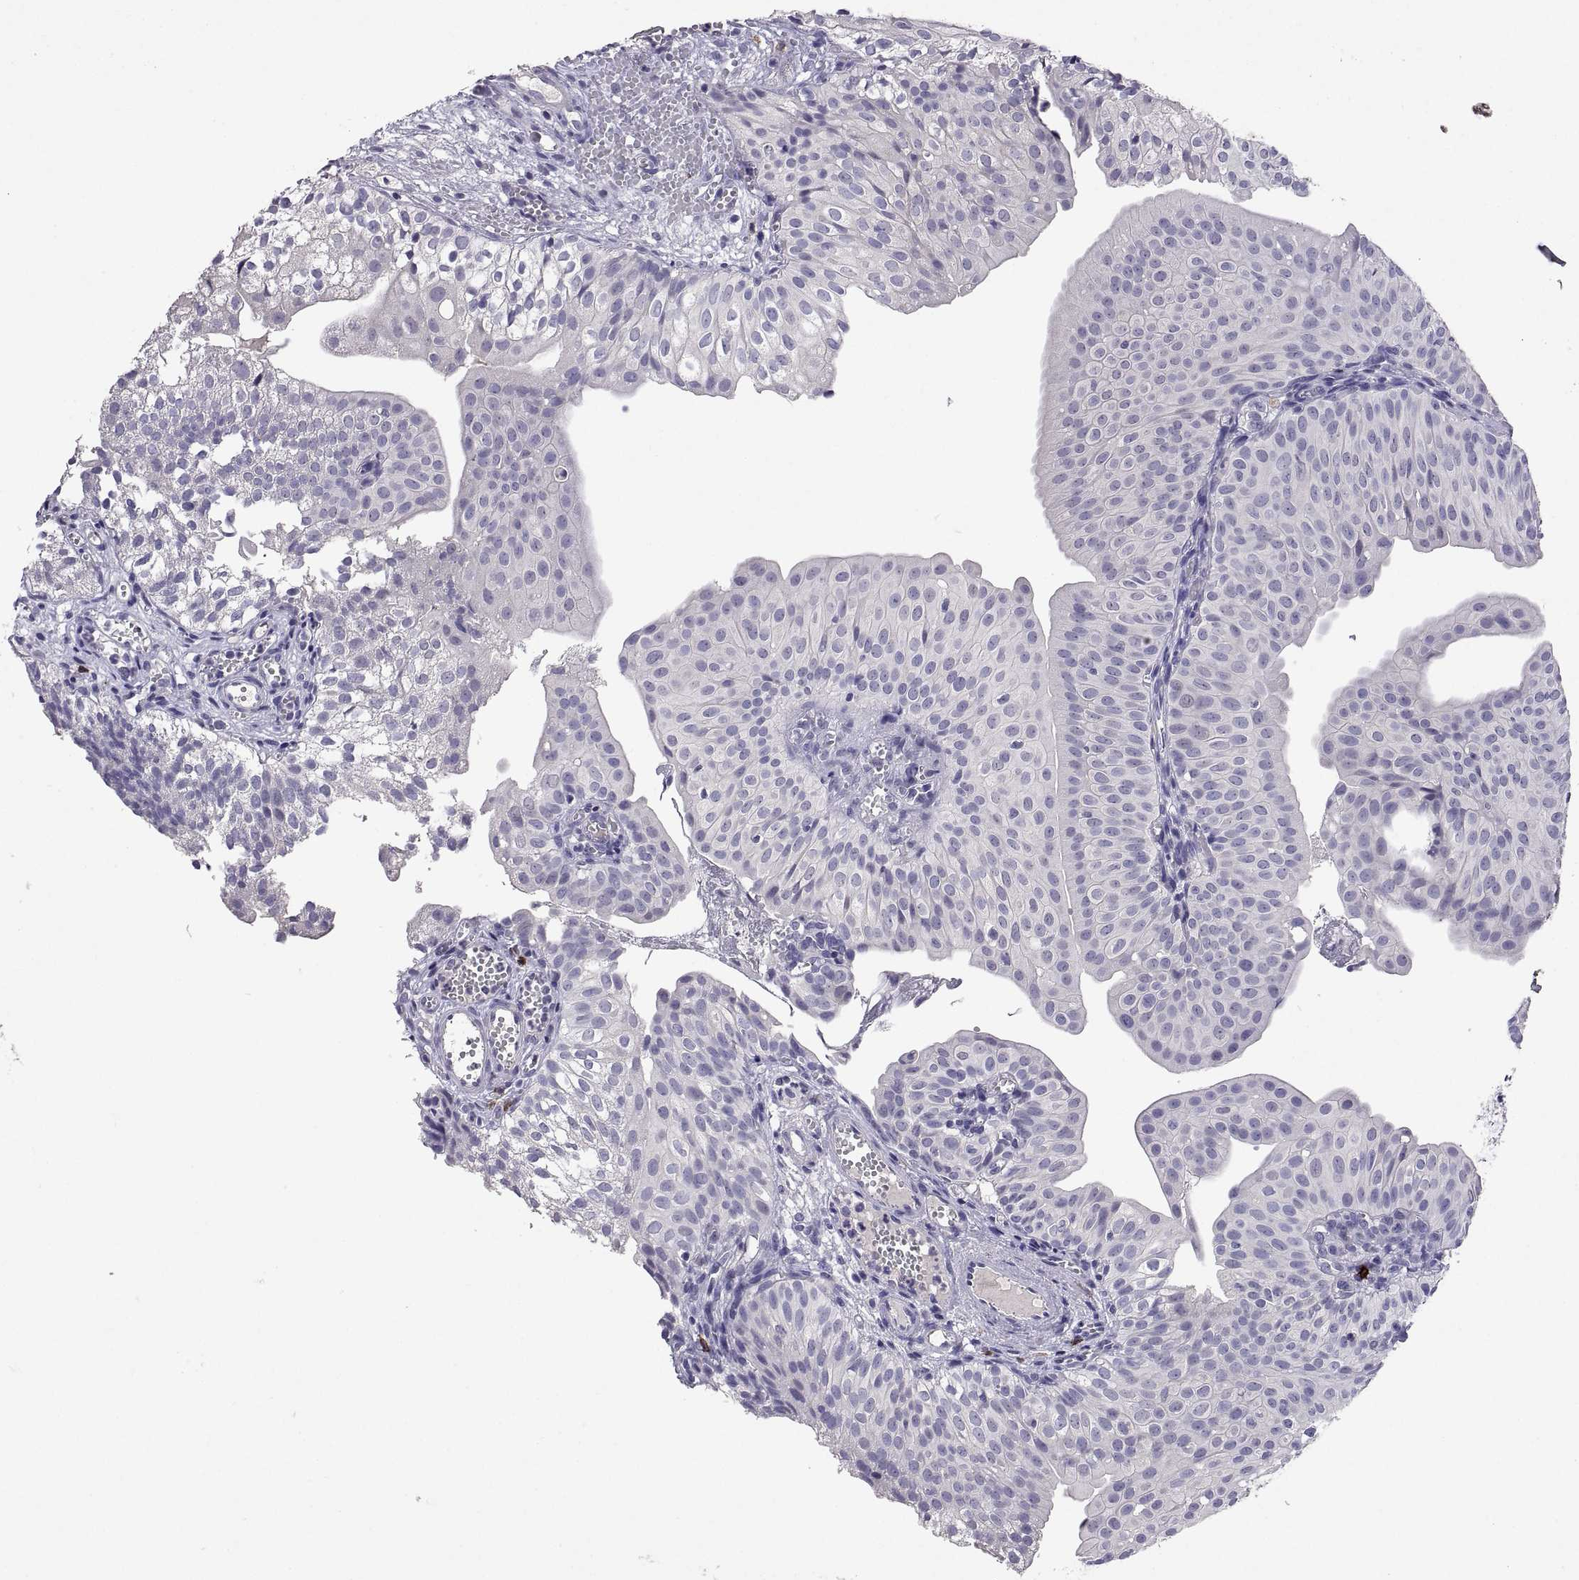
{"staining": {"intensity": "negative", "quantity": "none", "location": "none"}, "tissue": "urothelial cancer", "cell_type": "Tumor cells", "image_type": "cancer", "snomed": [{"axis": "morphology", "description": "Urothelial carcinoma, Low grade"}, {"axis": "topography", "description": "Urinary bladder"}], "caption": "An immunohistochemistry (IHC) micrograph of urothelial cancer is shown. There is no staining in tumor cells of urothelial cancer.", "gene": "MS4A1", "patient": {"sex": "male", "age": 72}}